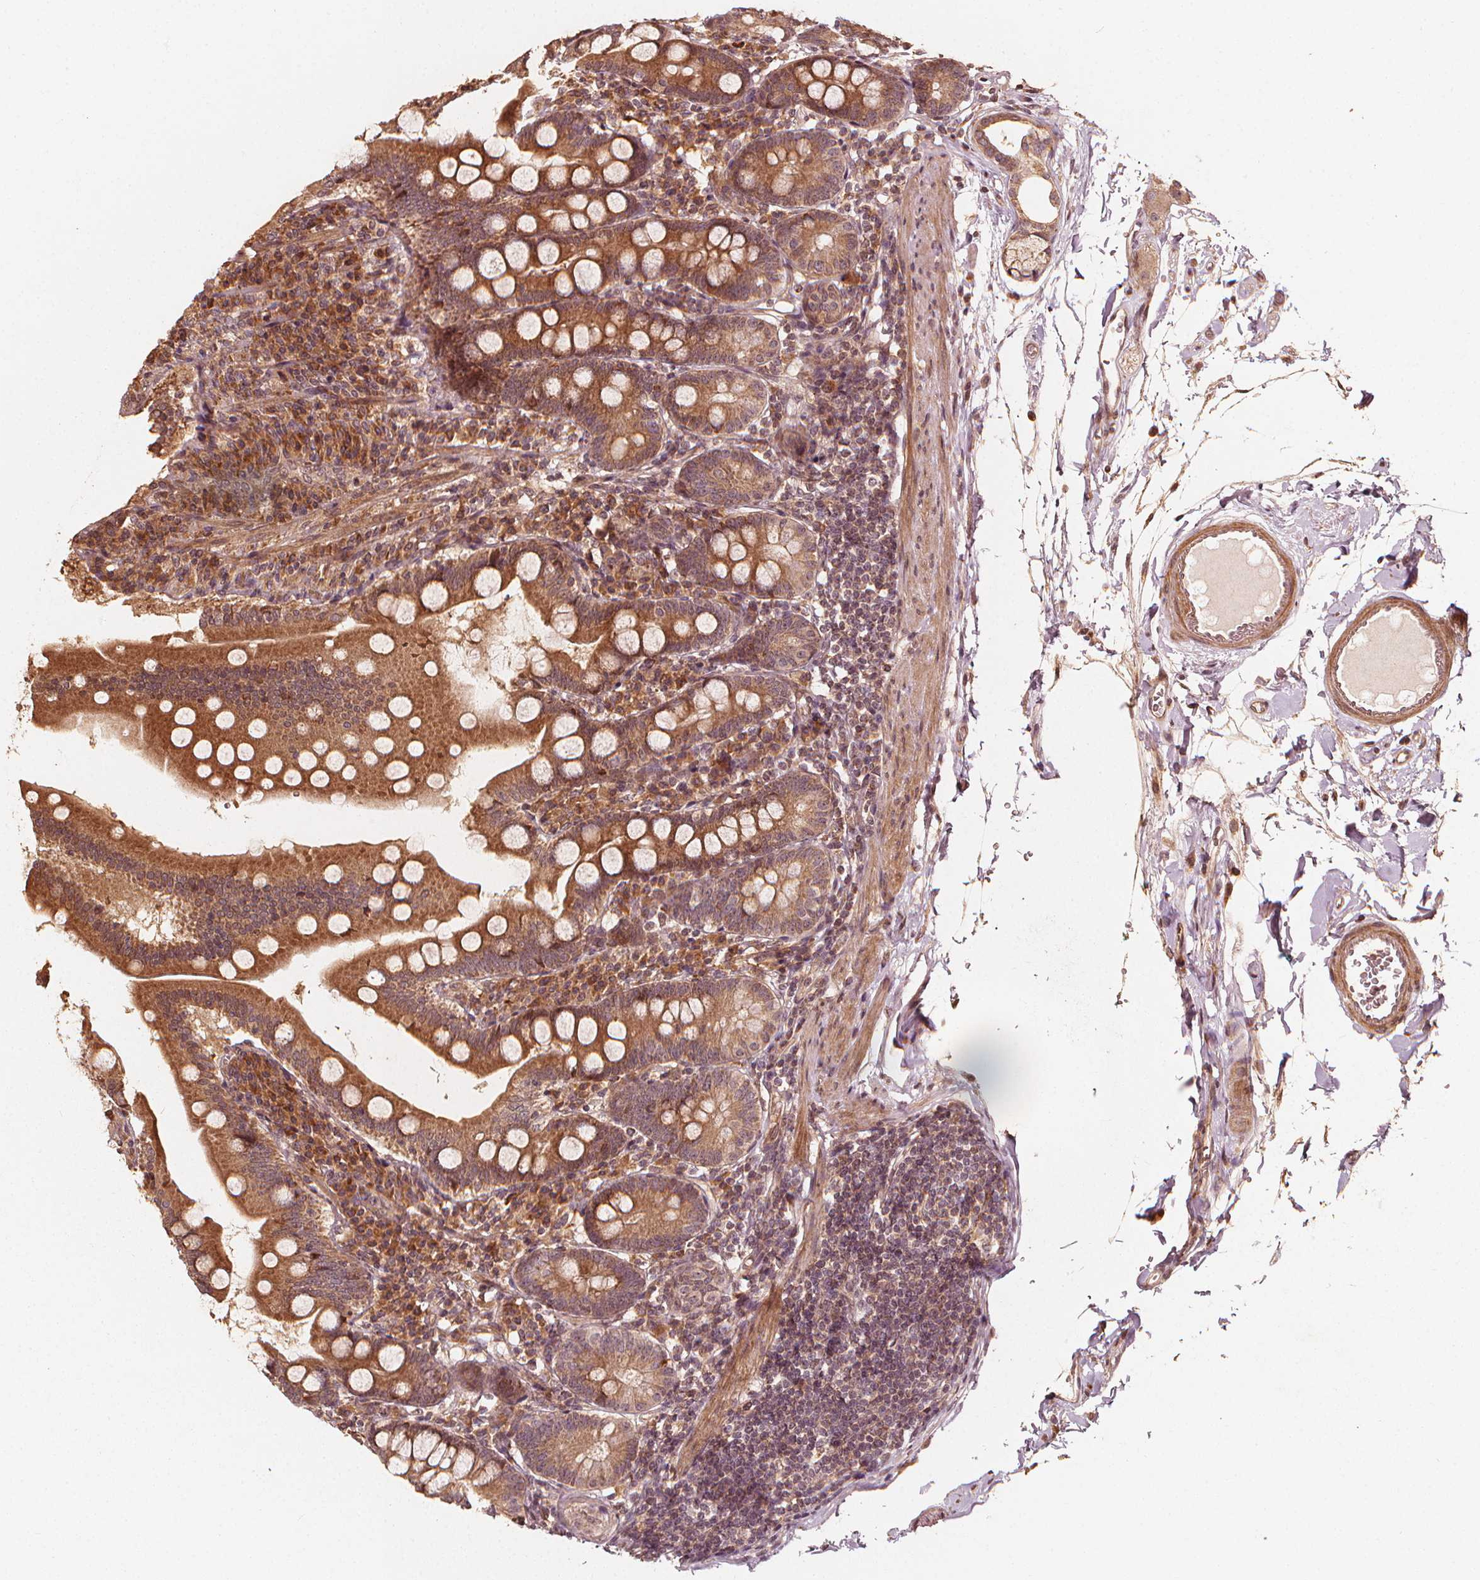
{"staining": {"intensity": "moderate", "quantity": ">75%", "location": "cytoplasmic/membranous,nuclear"}, "tissue": "duodenum", "cell_type": "Glandular cells", "image_type": "normal", "snomed": [{"axis": "morphology", "description": "Normal tissue, NOS"}, {"axis": "topography", "description": "Duodenum"}], "caption": "Moderate cytoplasmic/membranous,nuclear positivity is appreciated in approximately >75% of glandular cells in normal duodenum.", "gene": "NPC1", "patient": {"sex": "female", "age": 67}}